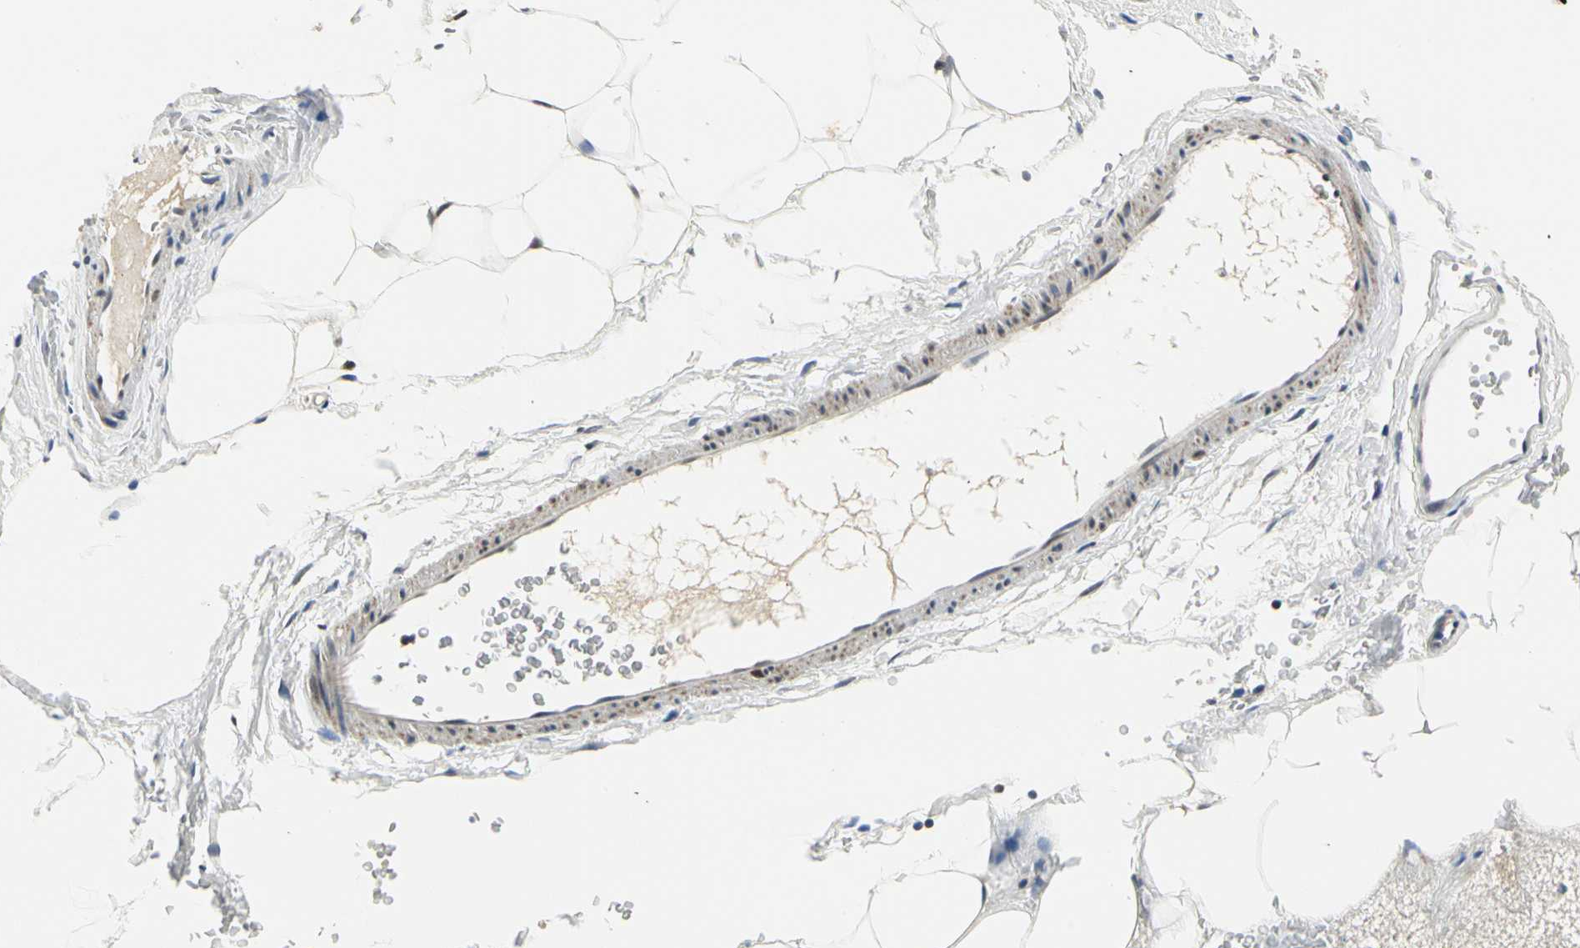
{"staining": {"intensity": "negative", "quantity": "none", "location": "none"}, "tissue": "adipose tissue", "cell_type": "Adipocytes", "image_type": "normal", "snomed": [{"axis": "morphology", "description": "Normal tissue, NOS"}, {"axis": "topography", "description": "Breast"}, {"axis": "topography", "description": "Adipose tissue"}], "caption": "A high-resolution photomicrograph shows immunohistochemistry (IHC) staining of unremarkable adipose tissue, which shows no significant staining in adipocytes.", "gene": "PDK2", "patient": {"sex": "female", "age": 25}}